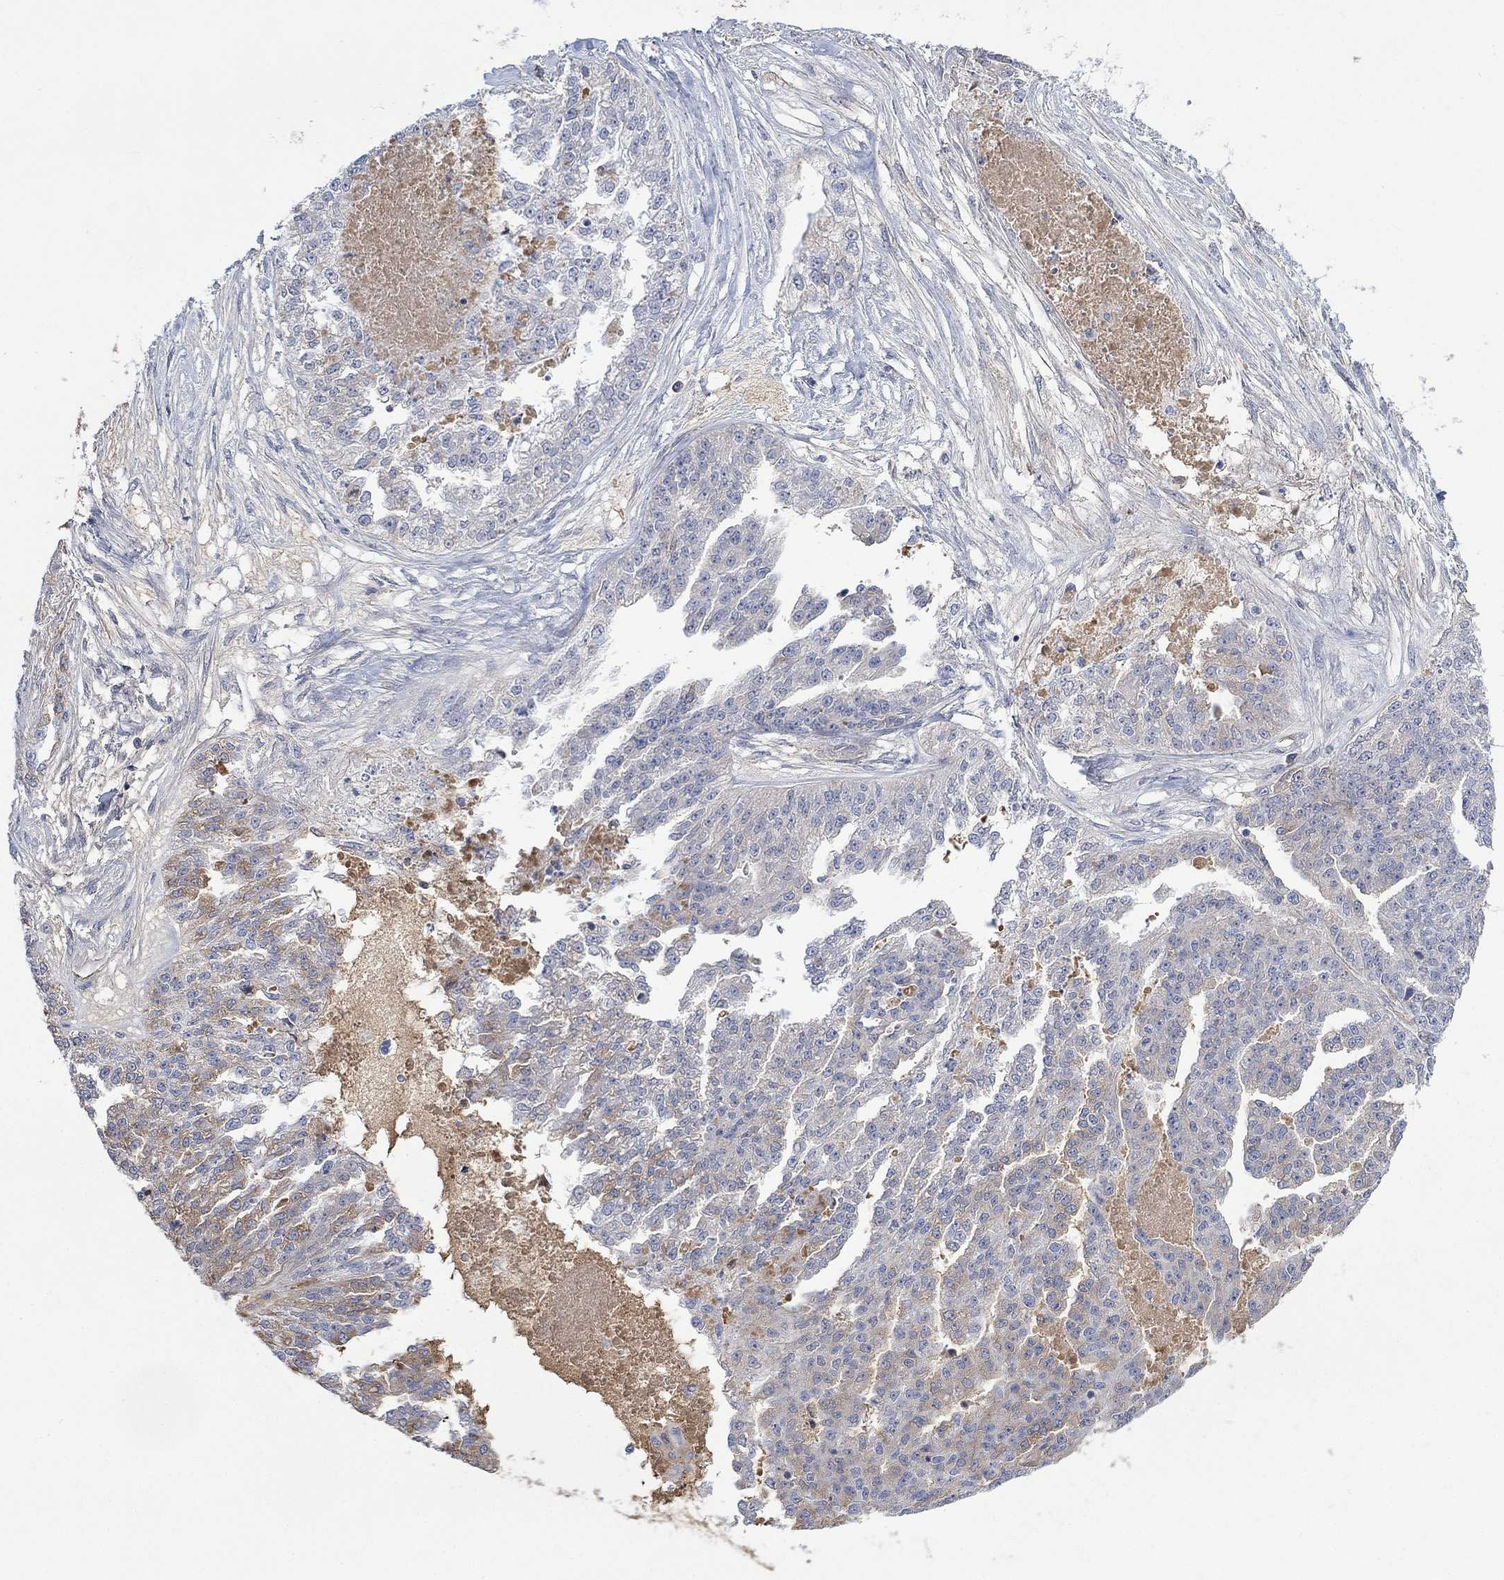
{"staining": {"intensity": "negative", "quantity": "none", "location": "none"}, "tissue": "ovarian cancer", "cell_type": "Tumor cells", "image_type": "cancer", "snomed": [{"axis": "morphology", "description": "Cystadenocarcinoma, serous, NOS"}, {"axis": "topography", "description": "Ovary"}], "caption": "IHC photomicrograph of neoplastic tissue: human serous cystadenocarcinoma (ovarian) stained with DAB (3,3'-diaminobenzidine) displays no significant protein staining in tumor cells.", "gene": "MSTN", "patient": {"sex": "female", "age": 58}}